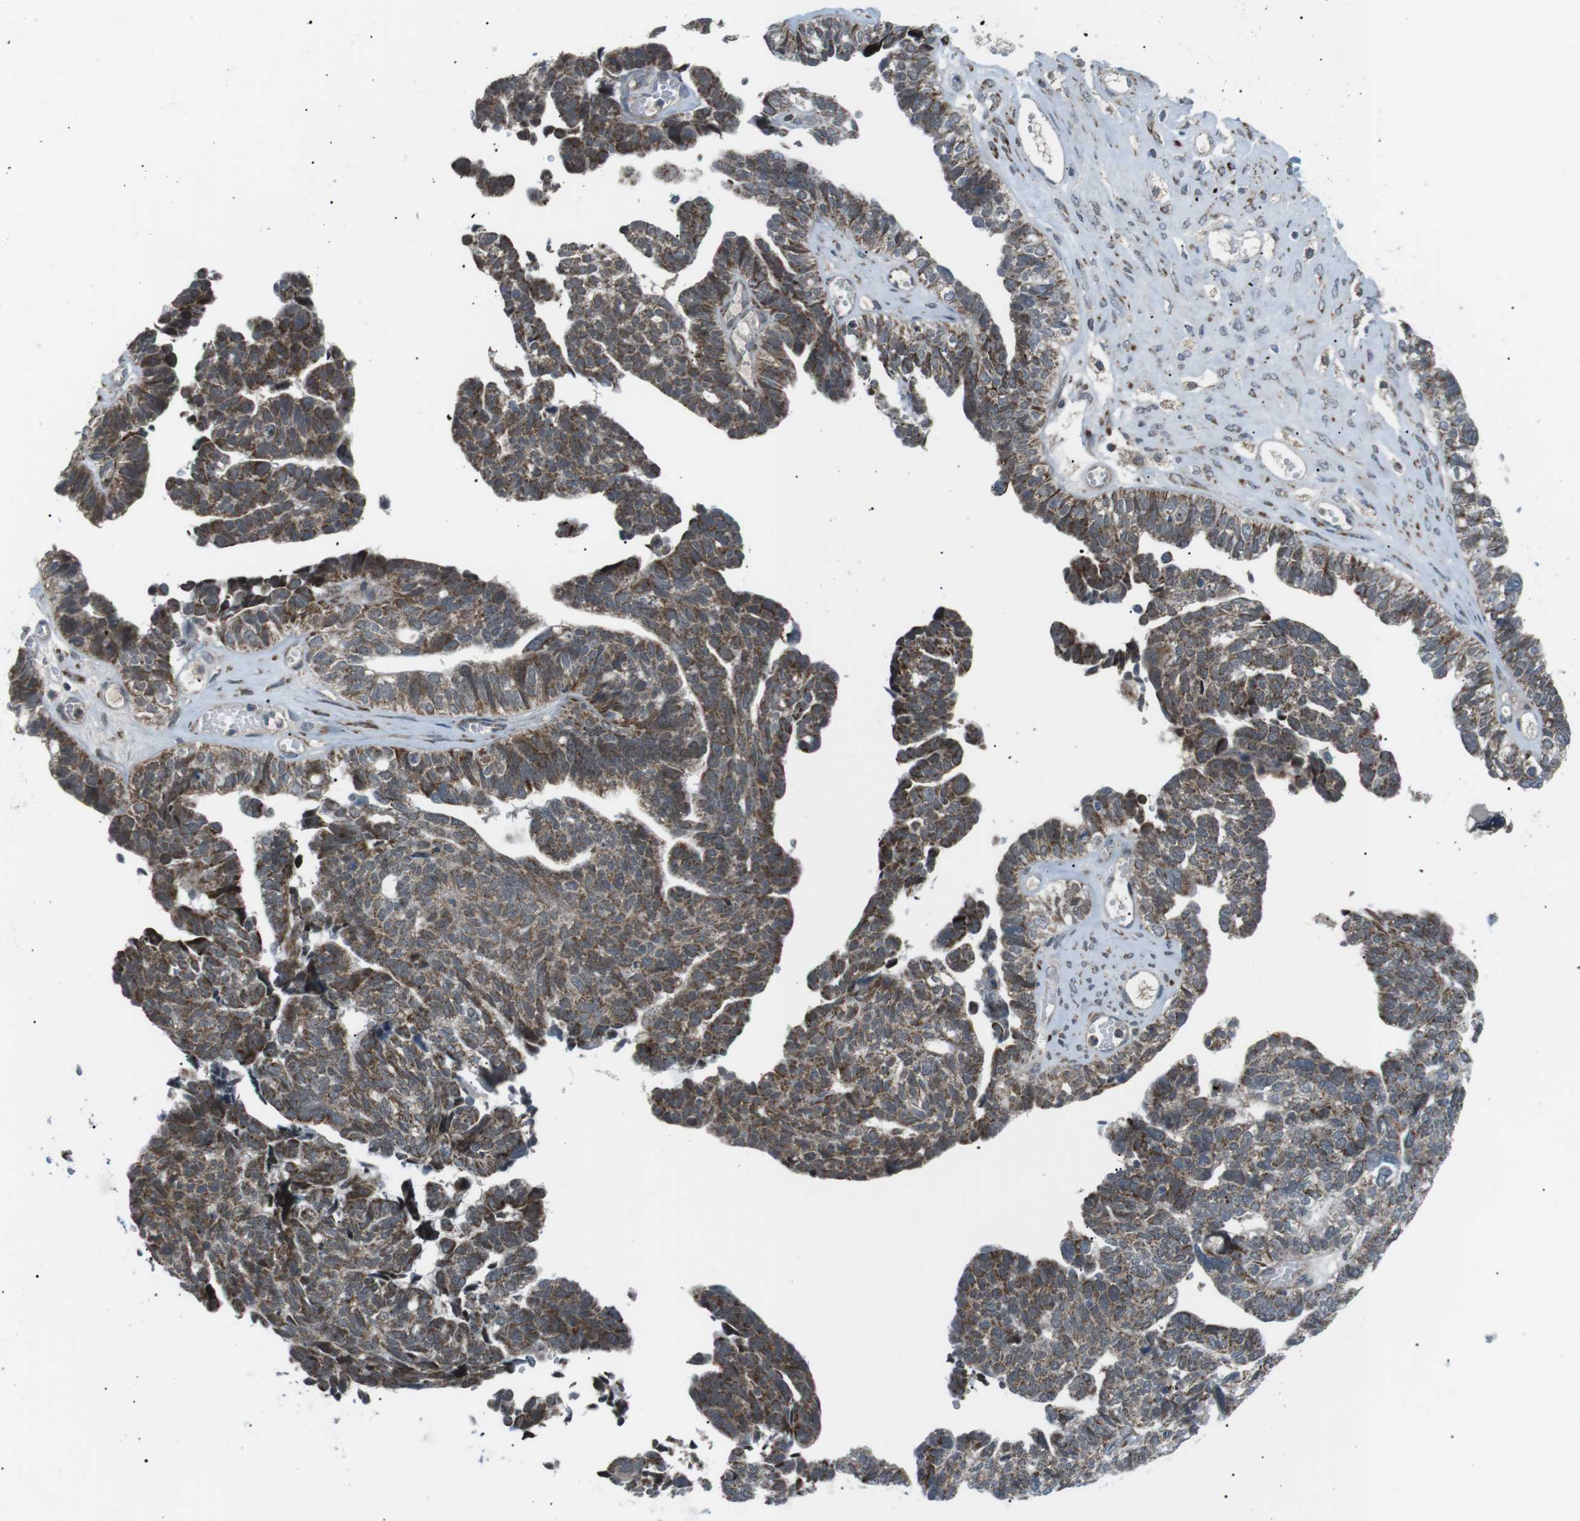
{"staining": {"intensity": "moderate", "quantity": ">75%", "location": "cytoplasmic/membranous"}, "tissue": "ovarian cancer", "cell_type": "Tumor cells", "image_type": "cancer", "snomed": [{"axis": "morphology", "description": "Cystadenocarcinoma, serous, NOS"}, {"axis": "topography", "description": "Ovary"}], "caption": "A photomicrograph of ovarian cancer stained for a protein displays moderate cytoplasmic/membranous brown staining in tumor cells.", "gene": "ARID5B", "patient": {"sex": "female", "age": 79}}